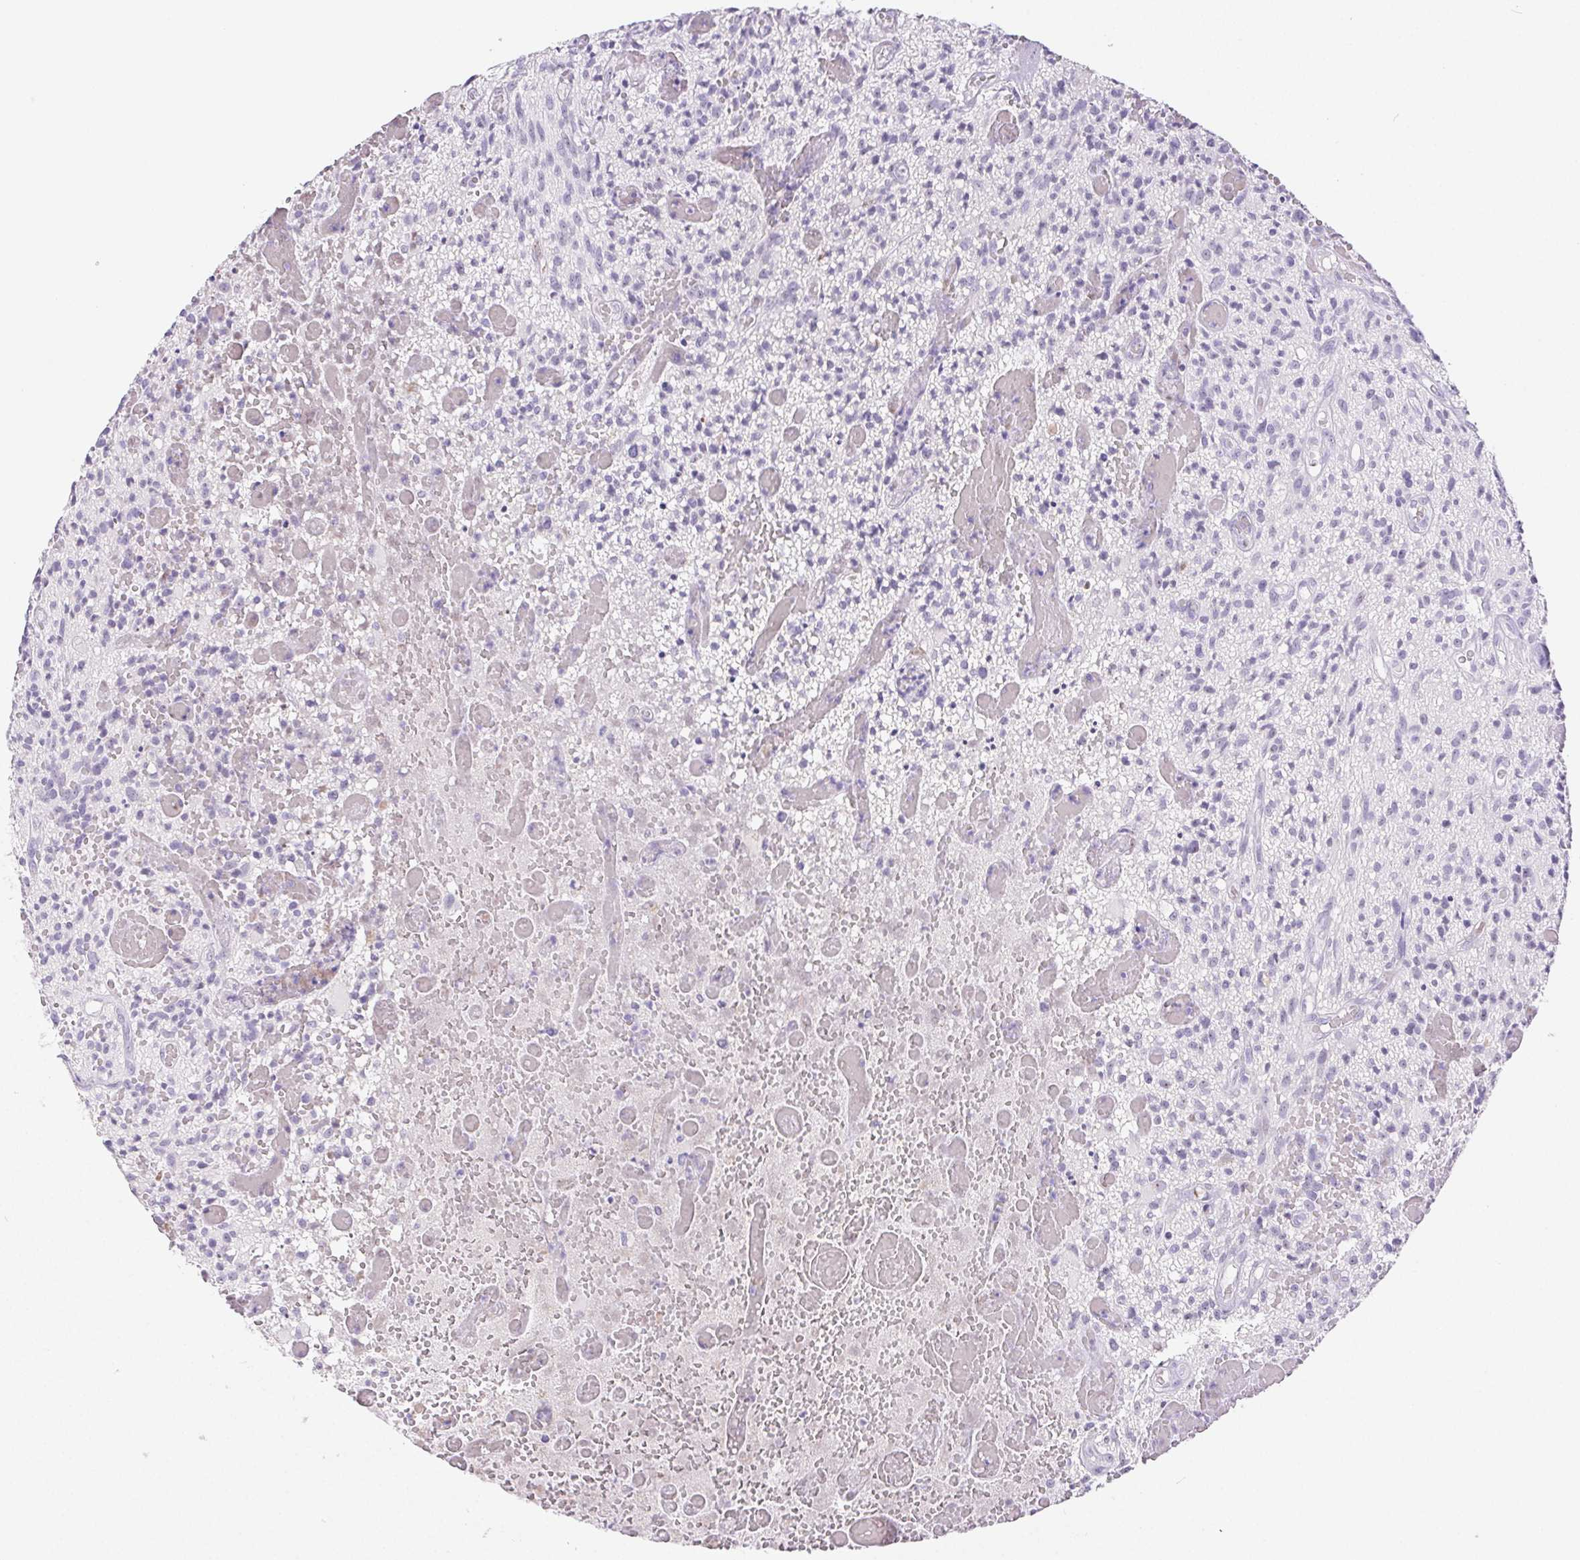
{"staining": {"intensity": "negative", "quantity": "none", "location": "none"}, "tissue": "glioma", "cell_type": "Tumor cells", "image_type": "cancer", "snomed": [{"axis": "morphology", "description": "Glioma, malignant, High grade"}, {"axis": "topography", "description": "Brain"}], "caption": "High magnification brightfield microscopy of malignant high-grade glioma stained with DAB (brown) and counterstained with hematoxylin (blue): tumor cells show no significant positivity.", "gene": "ST8SIA3", "patient": {"sex": "male", "age": 75}}